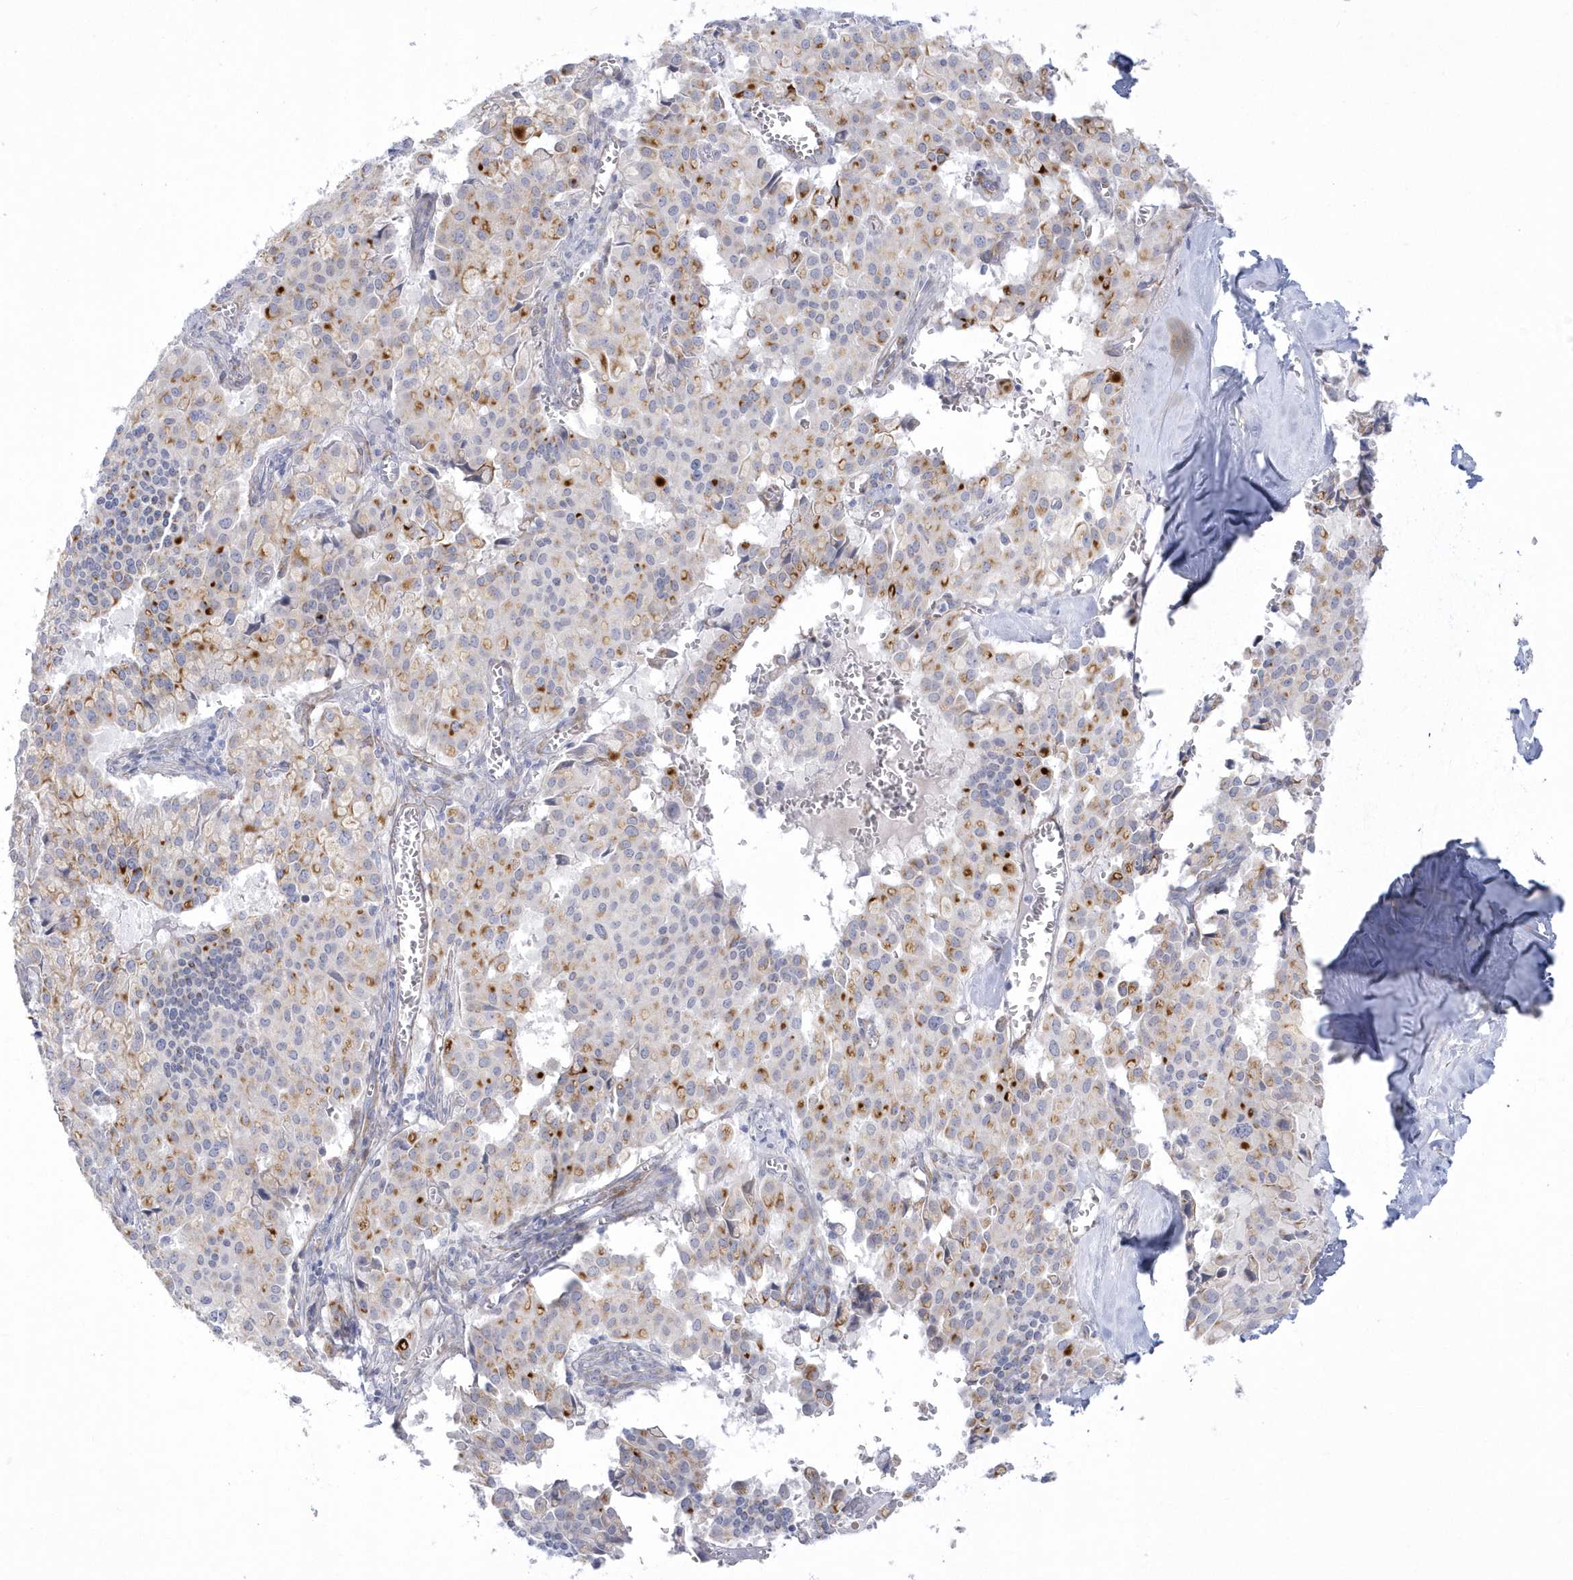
{"staining": {"intensity": "moderate", "quantity": "25%-75%", "location": "cytoplasmic/membranous"}, "tissue": "pancreatic cancer", "cell_type": "Tumor cells", "image_type": "cancer", "snomed": [{"axis": "morphology", "description": "Adenocarcinoma, NOS"}, {"axis": "topography", "description": "Pancreas"}], "caption": "Immunohistochemical staining of pancreatic cancer (adenocarcinoma) demonstrates moderate cytoplasmic/membranous protein positivity in approximately 25%-75% of tumor cells.", "gene": "WDR27", "patient": {"sex": "male", "age": 65}}